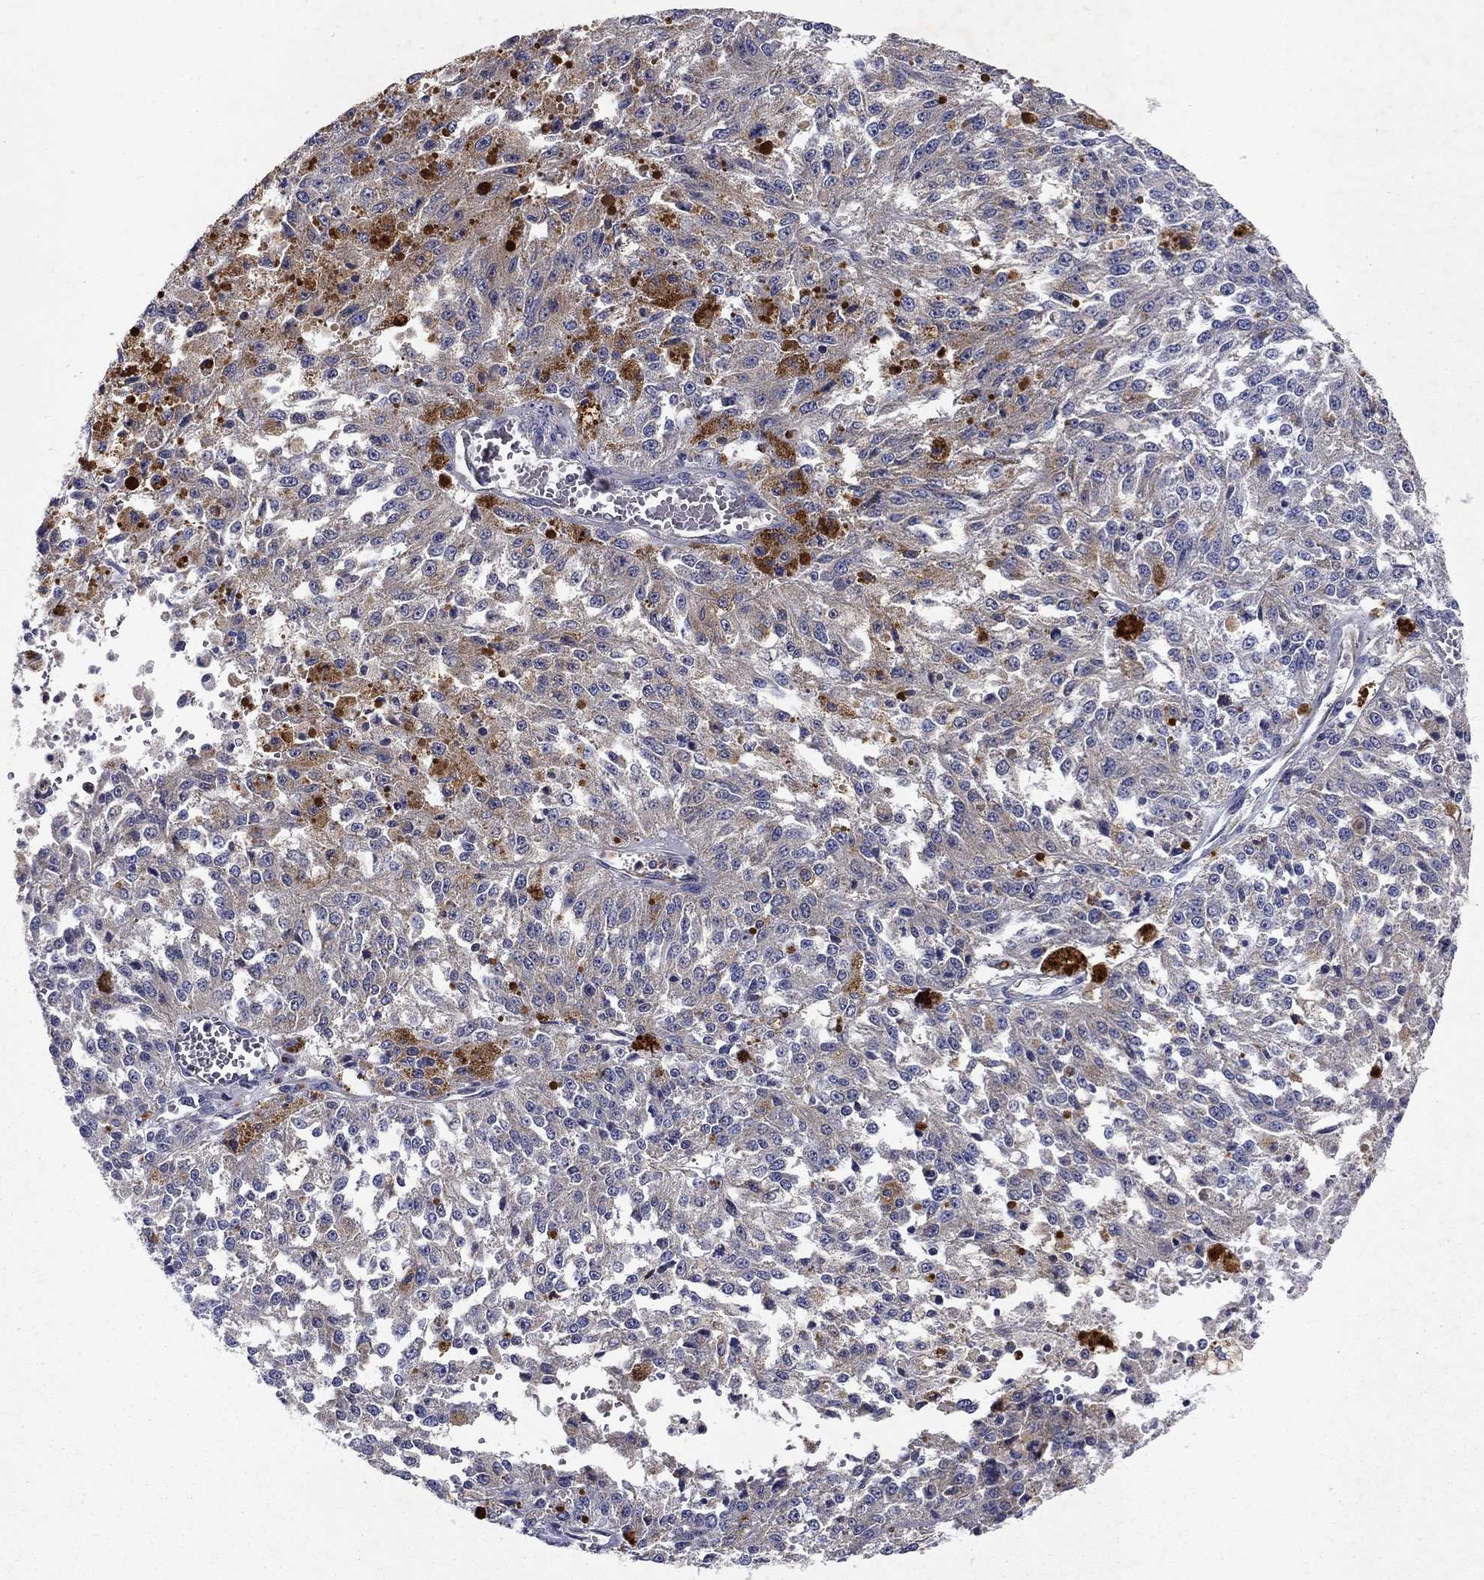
{"staining": {"intensity": "weak", "quantity": "25%-75%", "location": "cytoplasmic/membranous"}, "tissue": "melanoma", "cell_type": "Tumor cells", "image_type": "cancer", "snomed": [{"axis": "morphology", "description": "Malignant melanoma, Metastatic site"}, {"axis": "topography", "description": "Lymph node"}], "caption": "Human melanoma stained for a protein (brown) shows weak cytoplasmic/membranous positive positivity in approximately 25%-75% of tumor cells.", "gene": "GLTP", "patient": {"sex": "female", "age": 64}}